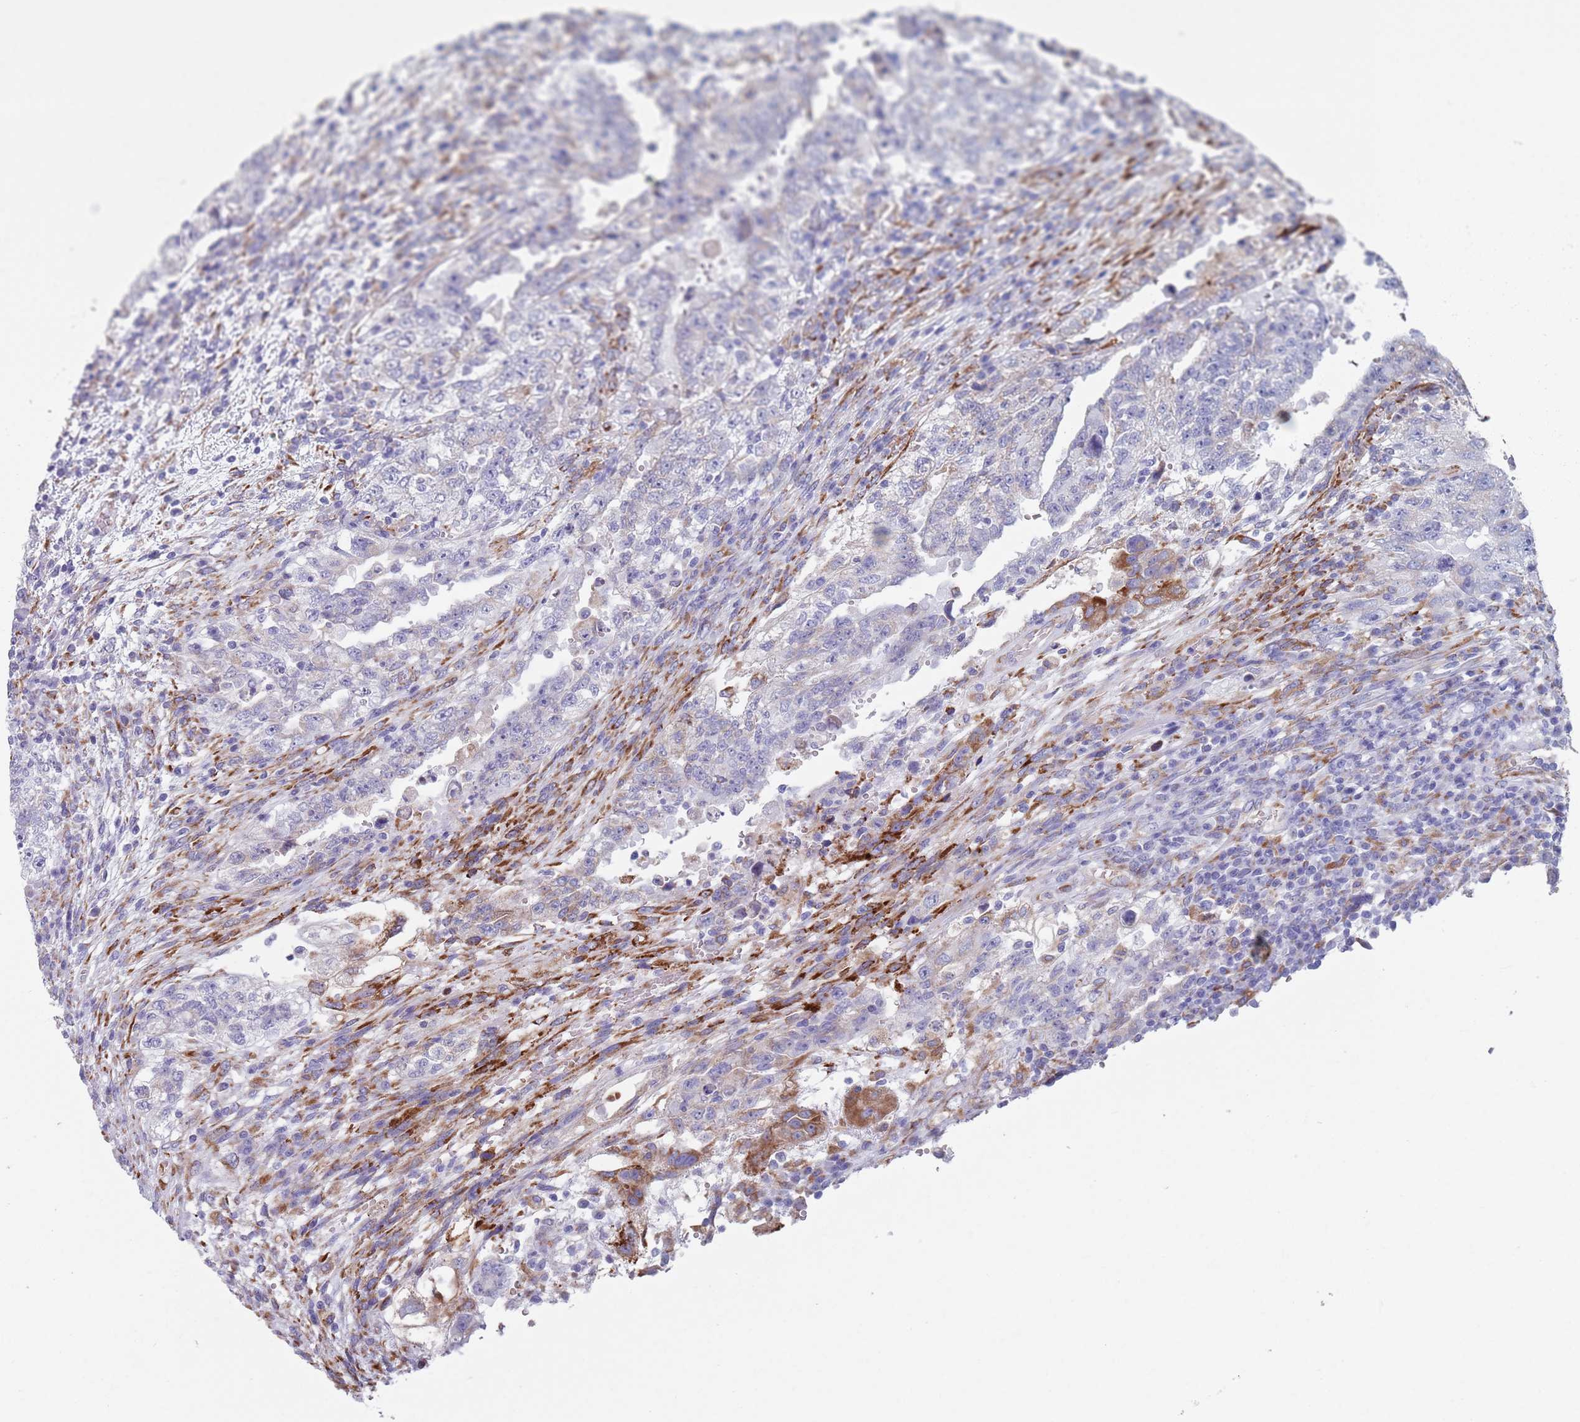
{"staining": {"intensity": "negative", "quantity": "none", "location": "none"}, "tissue": "testis cancer", "cell_type": "Tumor cells", "image_type": "cancer", "snomed": [{"axis": "morphology", "description": "Carcinoma, Embryonal, NOS"}, {"axis": "topography", "description": "Testis"}], "caption": "Tumor cells are negative for protein expression in human embryonal carcinoma (testis).", "gene": "PLOD1", "patient": {"sex": "male", "age": 26}}